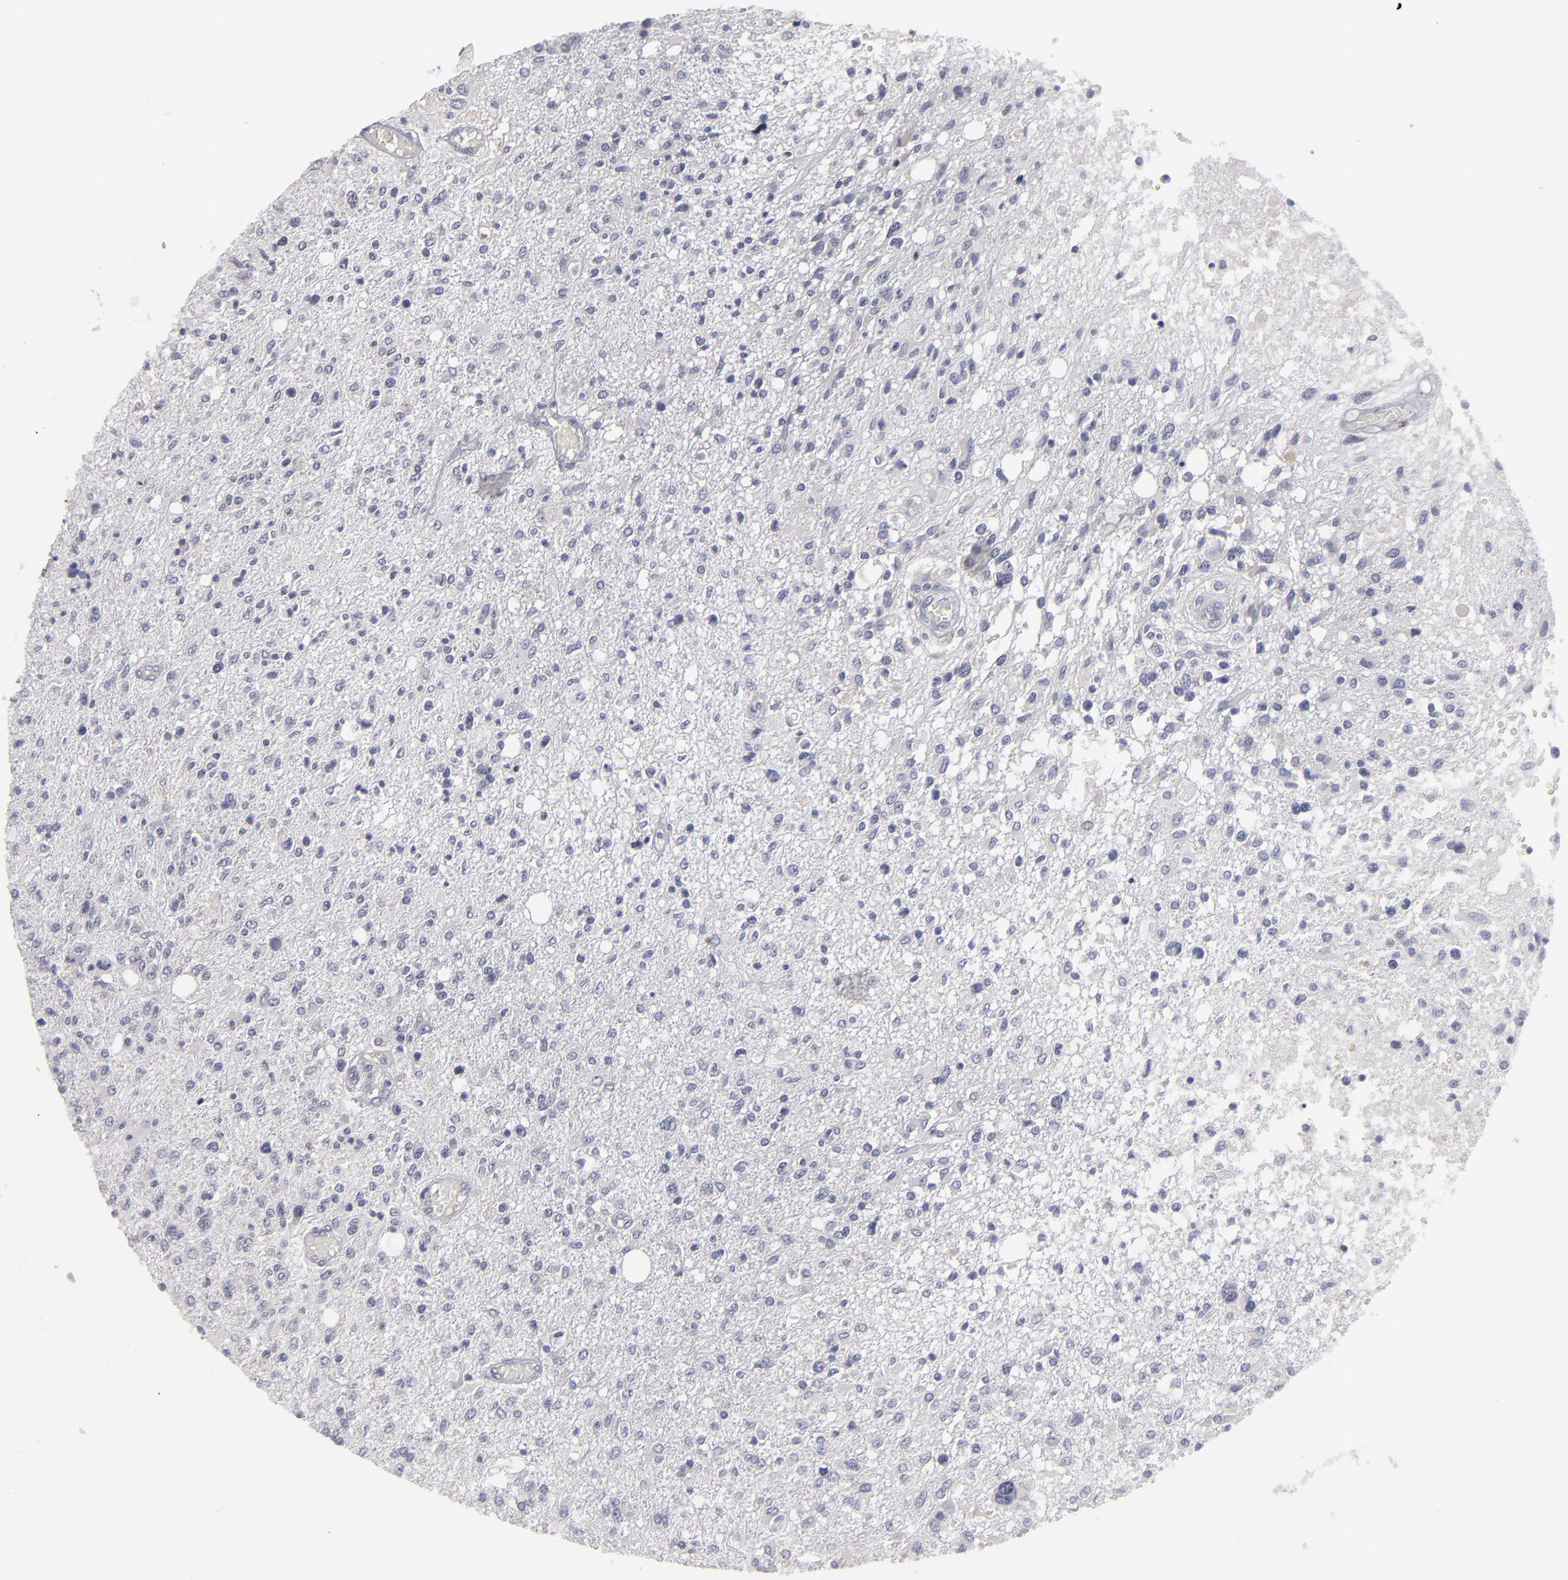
{"staining": {"intensity": "negative", "quantity": "none", "location": "none"}, "tissue": "glioma", "cell_type": "Tumor cells", "image_type": "cancer", "snomed": [{"axis": "morphology", "description": "Glioma, malignant, High grade"}, {"axis": "topography", "description": "Cerebral cortex"}], "caption": "Immunohistochemistry image of neoplastic tissue: glioma stained with DAB (3,3'-diaminobenzidine) demonstrates no significant protein positivity in tumor cells.", "gene": "CCDC80", "patient": {"sex": "male", "age": 76}}